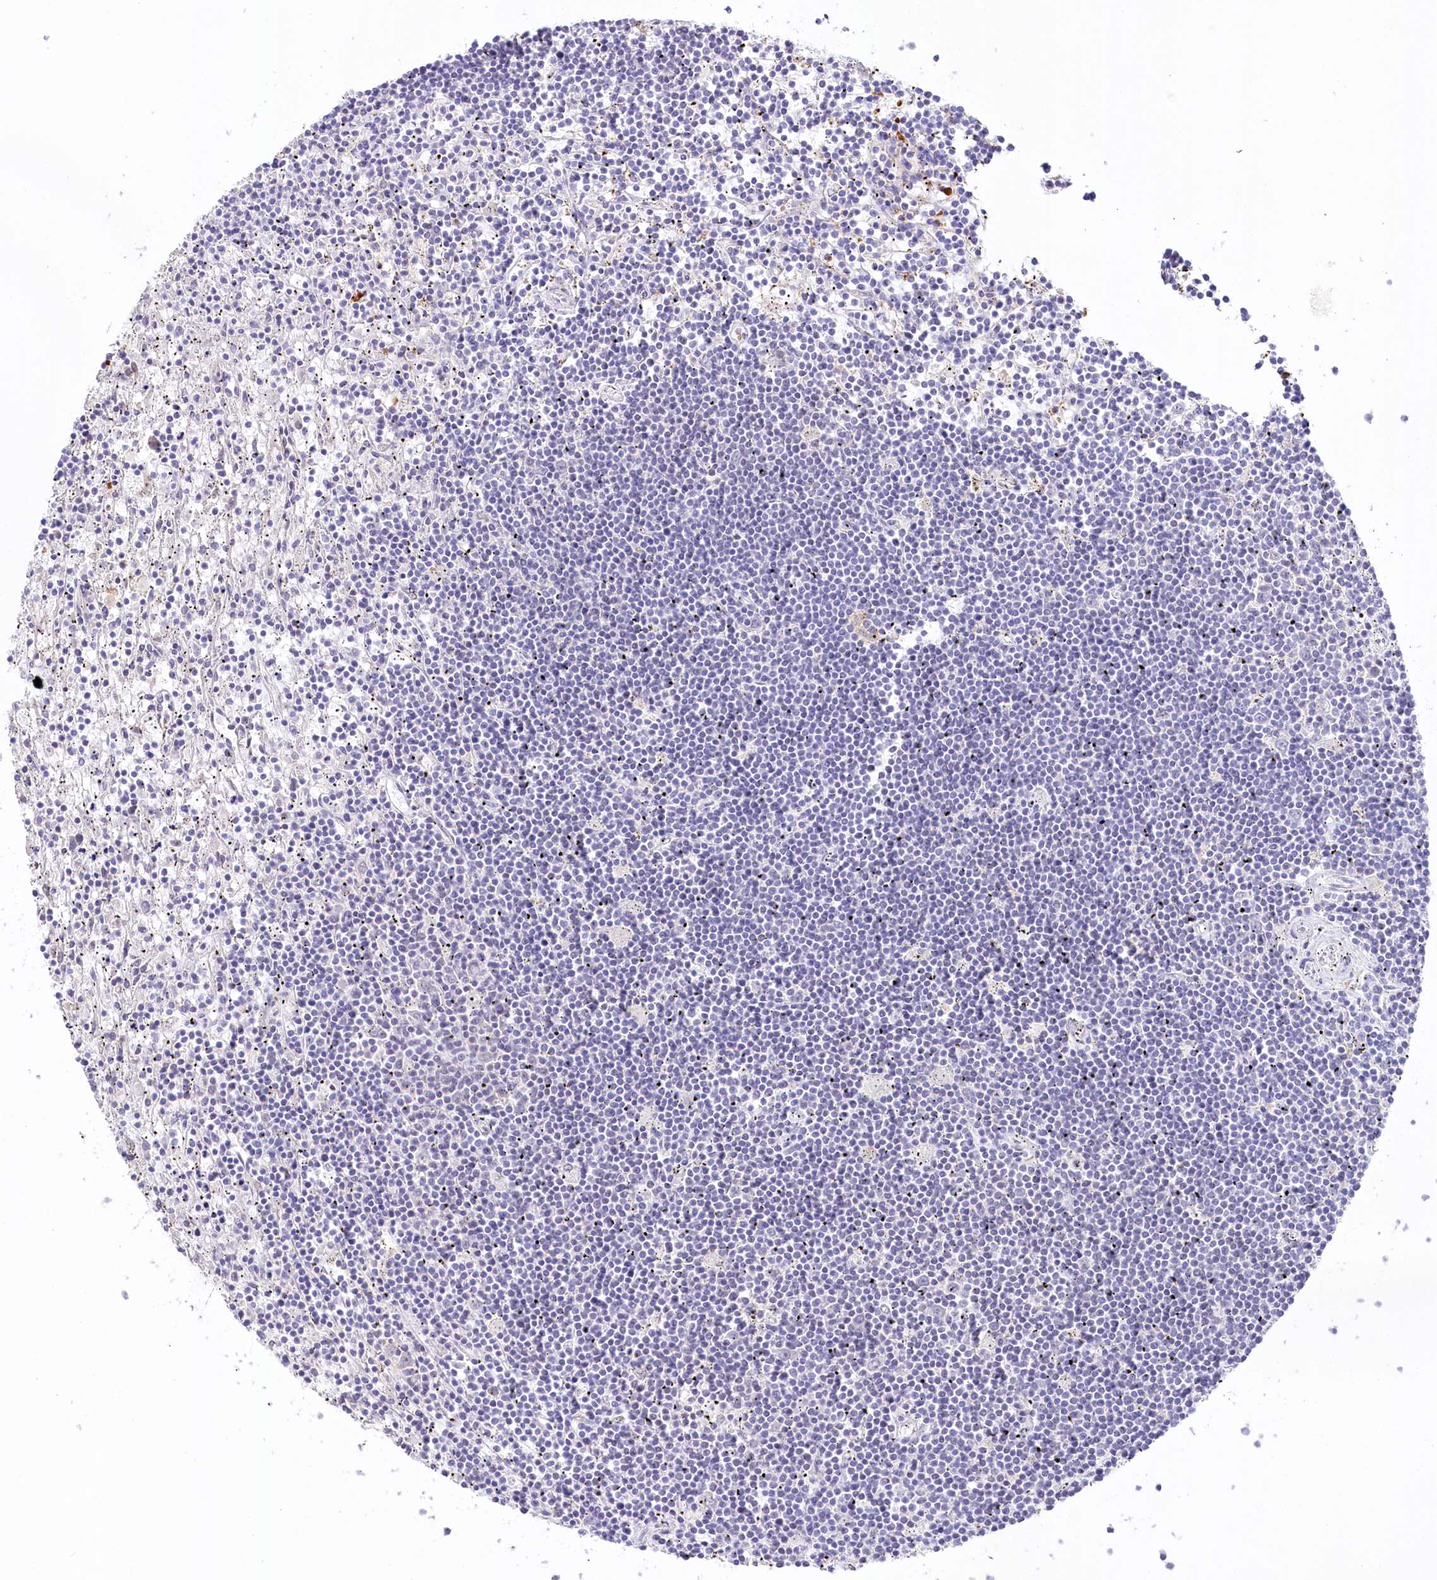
{"staining": {"intensity": "negative", "quantity": "none", "location": "none"}, "tissue": "lymphoma", "cell_type": "Tumor cells", "image_type": "cancer", "snomed": [{"axis": "morphology", "description": "Malignant lymphoma, non-Hodgkin's type, Low grade"}, {"axis": "topography", "description": "Spleen"}], "caption": "There is no significant staining in tumor cells of lymphoma.", "gene": "MYOZ1", "patient": {"sex": "male", "age": 76}}